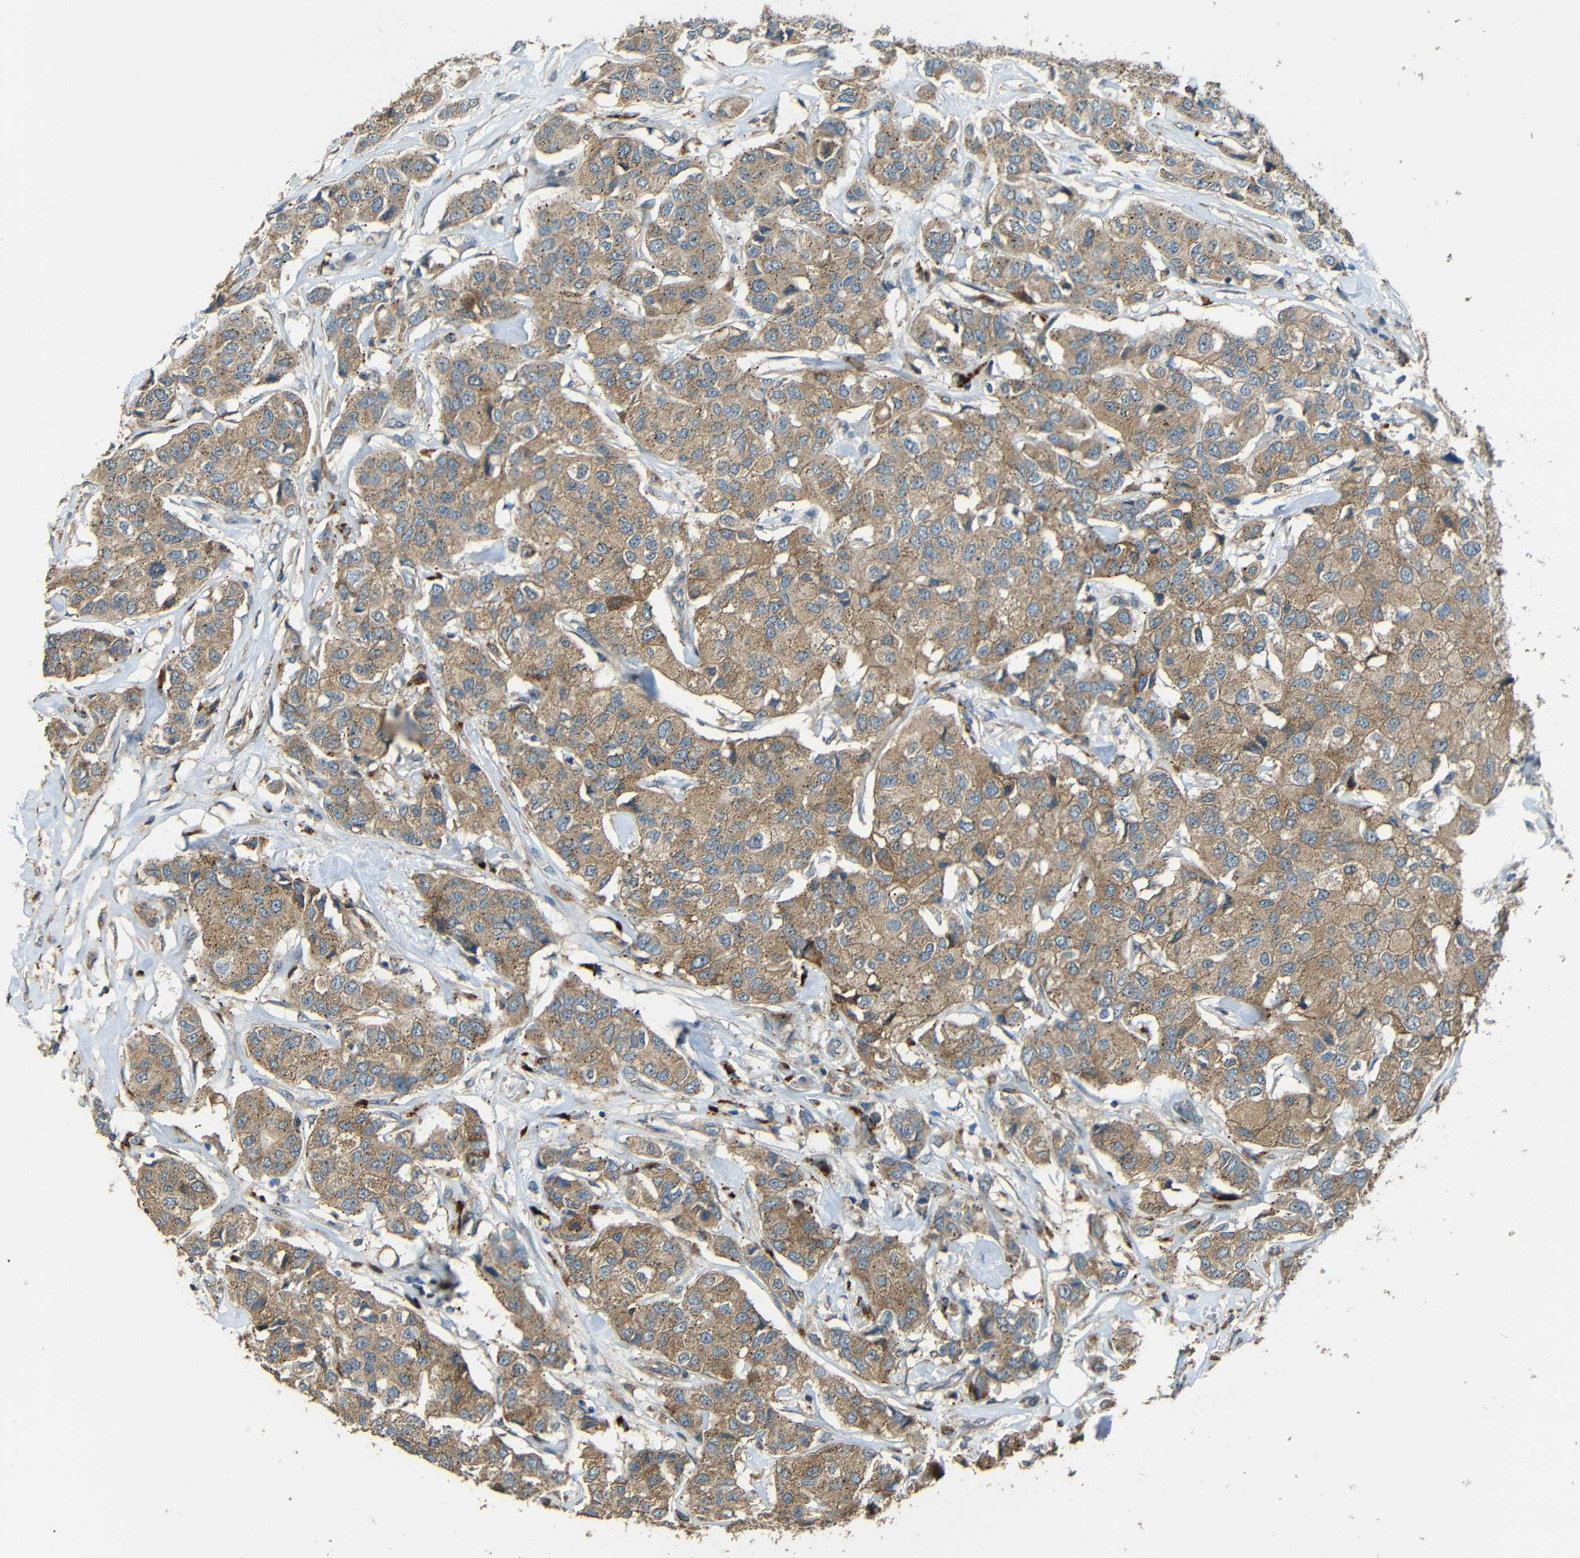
{"staining": {"intensity": "moderate", "quantity": ">75%", "location": "cytoplasmic/membranous"}, "tissue": "breast cancer", "cell_type": "Tumor cells", "image_type": "cancer", "snomed": [{"axis": "morphology", "description": "Duct carcinoma"}, {"axis": "topography", "description": "Breast"}], "caption": "Moderate cytoplasmic/membranous protein positivity is identified in approximately >75% of tumor cells in breast cancer (intraductal carcinoma).", "gene": "ACACA", "patient": {"sex": "female", "age": 80}}